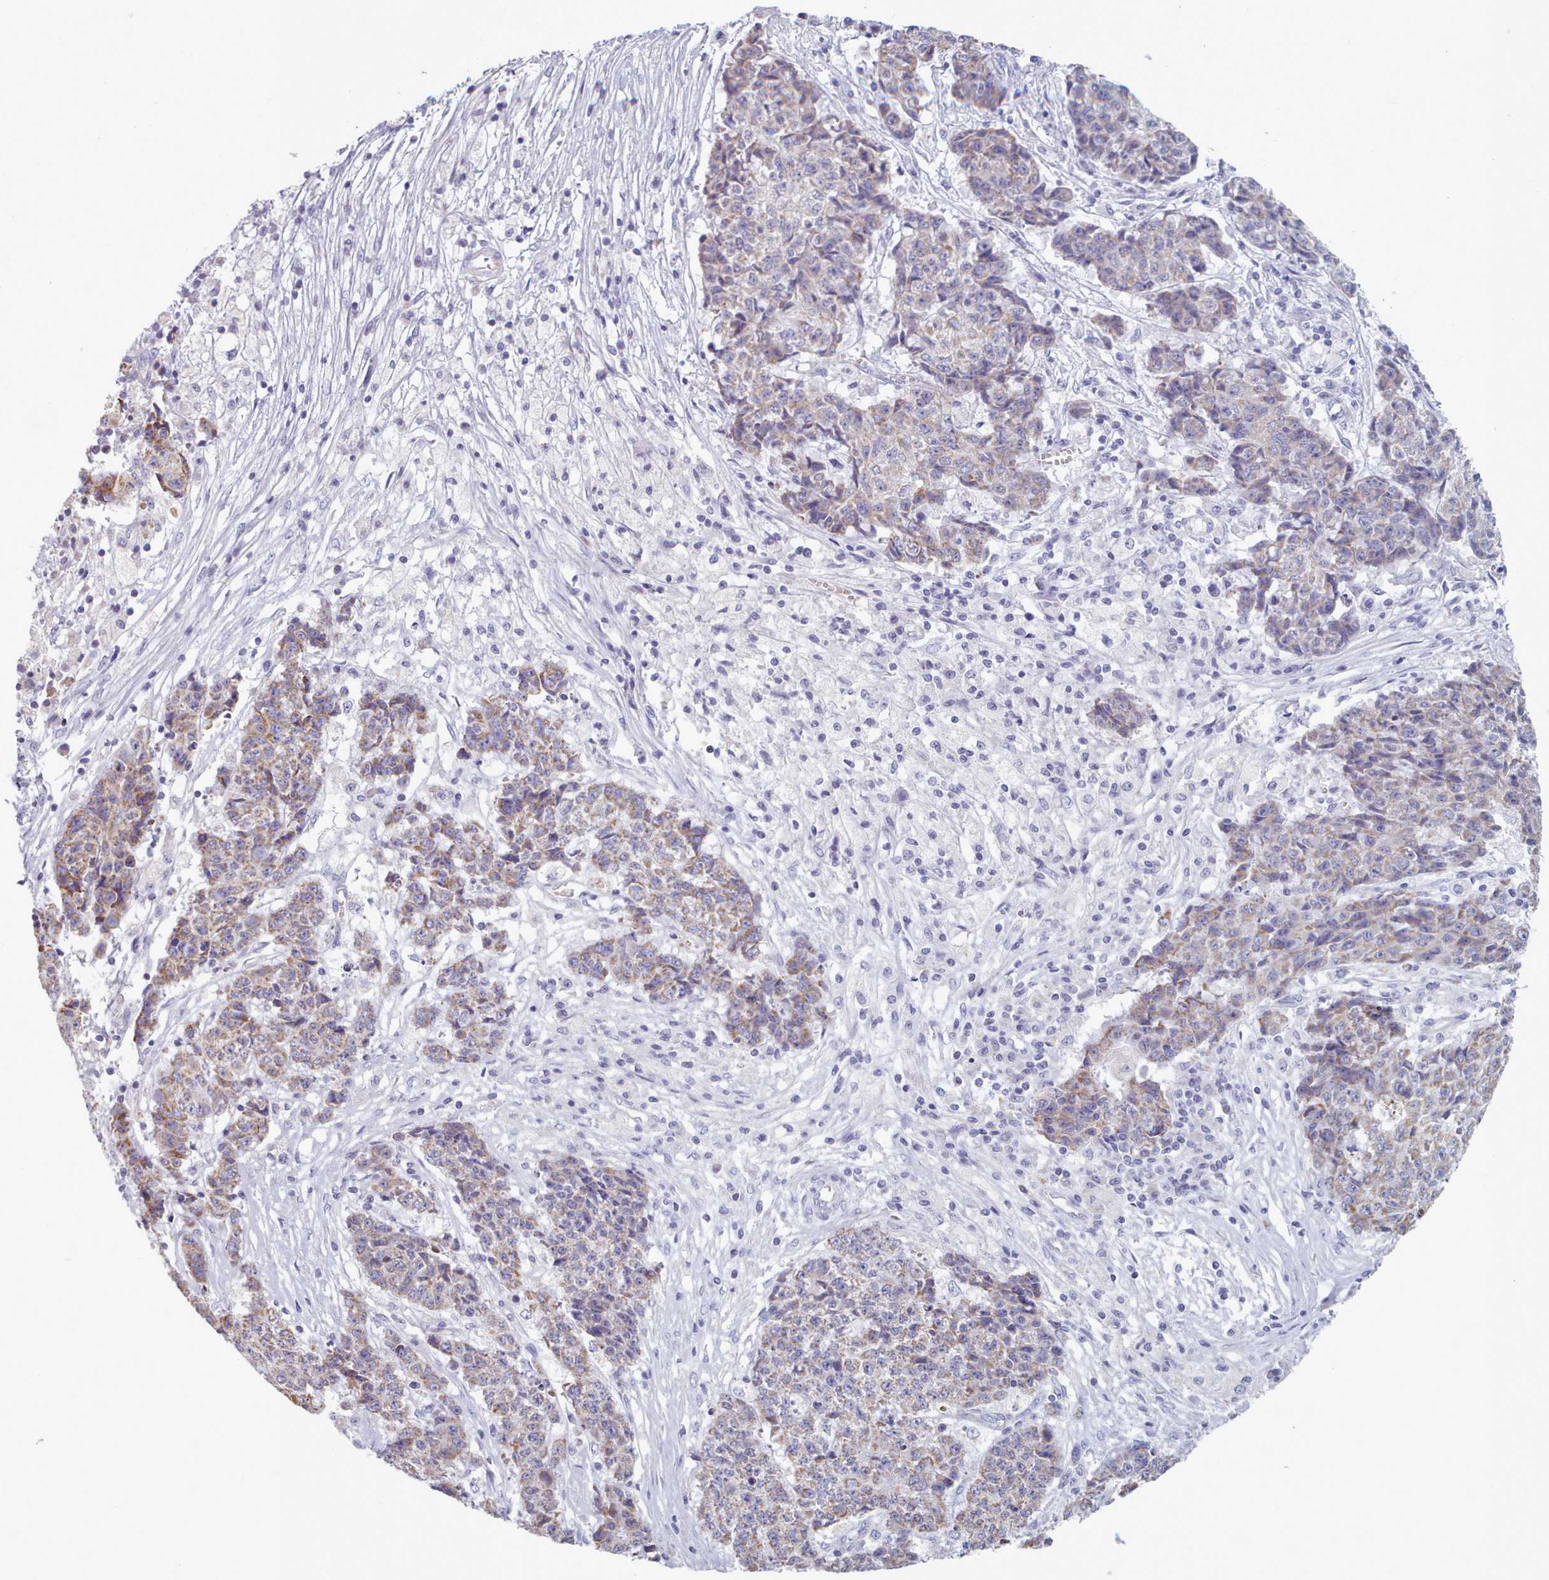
{"staining": {"intensity": "weak", "quantity": "25%-75%", "location": "cytoplasmic/membranous"}, "tissue": "ovarian cancer", "cell_type": "Tumor cells", "image_type": "cancer", "snomed": [{"axis": "morphology", "description": "Carcinoma, endometroid"}, {"axis": "topography", "description": "Ovary"}], "caption": "Tumor cells demonstrate weak cytoplasmic/membranous staining in about 25%-75% of cells in endometroid carcinoma (ovarian).", "gene": "HAO1", "patient": {"sex": "female", "age": 42}}